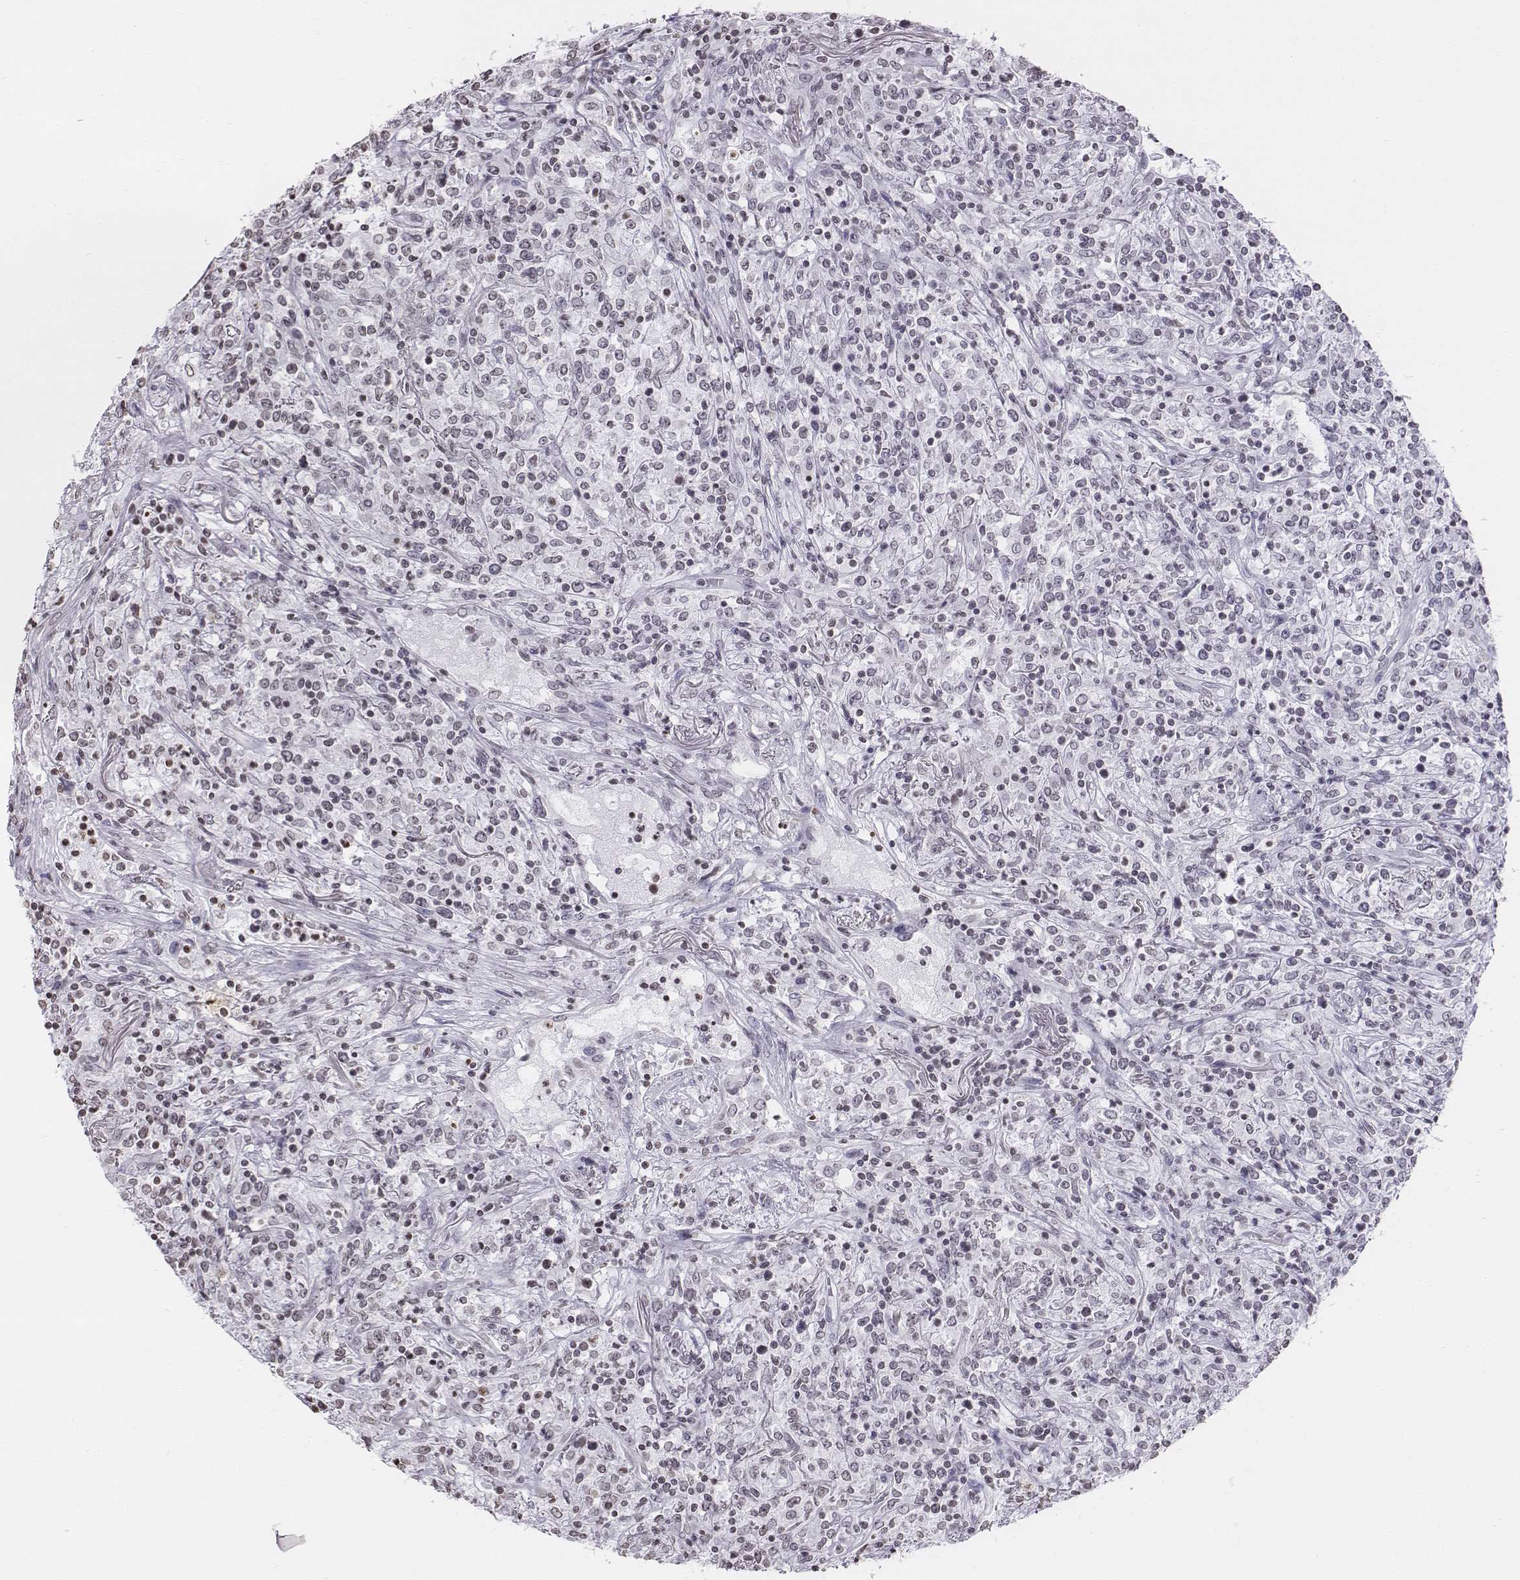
{"staining": {"intensity": "negative", "quantity": "none", "location": "none"}, "tissue": "lymphoma", "cell_type": "Tumor cells", "image_type": "cancer", "snomed": [{"axis": "morphology", "description": "Malignant lymphoma, non-Hodgkin's type, High grade"}, {"axis": "topography", "description": "Lung"}], "caption": "A micrograph of human malignant lymphoma, non-Hodgkin's type (high-grade) is negative for staining in tumor cells.", "gene": "BARHL1", "patient": {"sex": "male", "age": 79}}